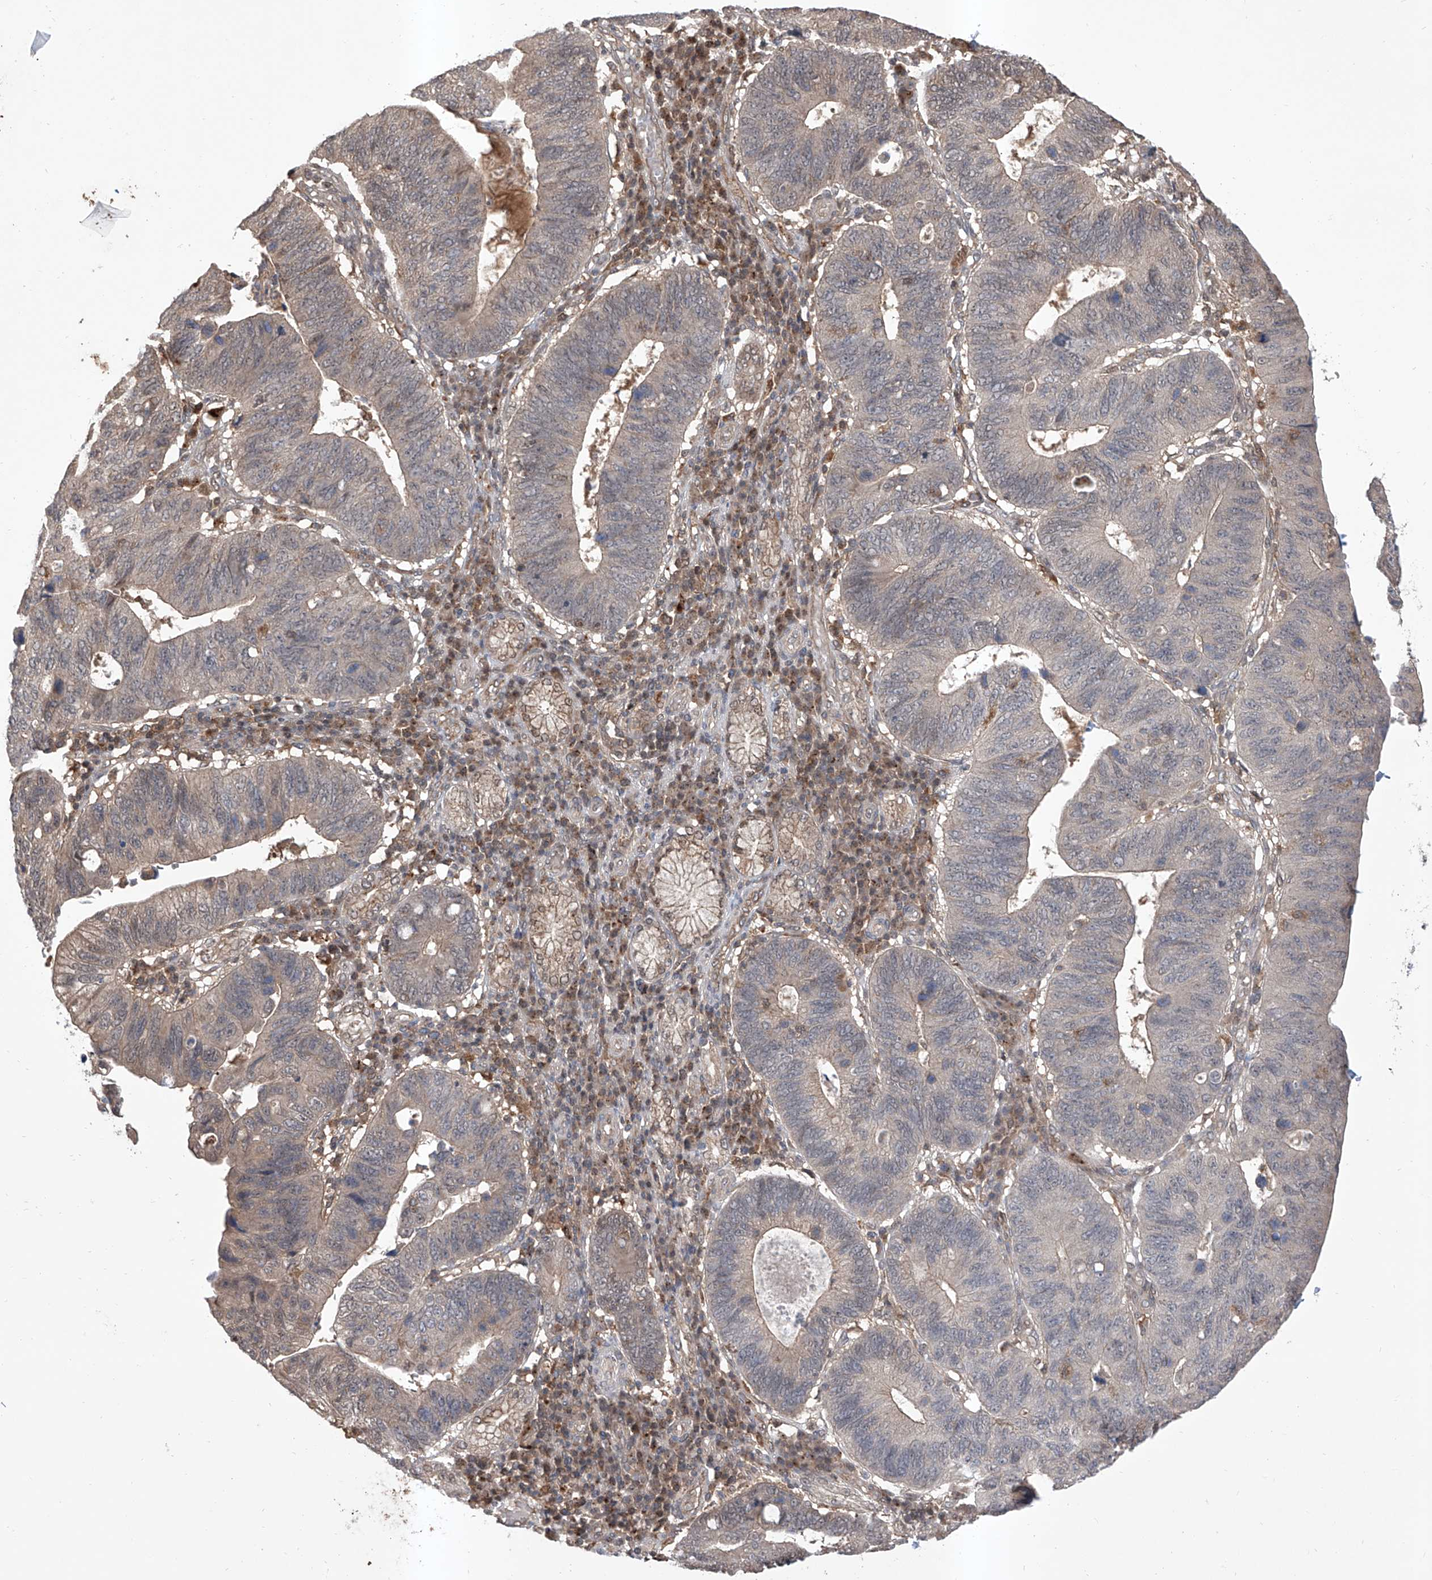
{"staining": {"intensity": "weak", "quantity": "<25%", "location": "cytoplasmic/membranous"}, "tissue": "stomach cancer", "cell_type": "Tumor cells", "image_type": "cancer", "snomed": [{"axis": "morphology", "description": "Adenocarcinoma, NOS"}, {"axis": "topography", "description": "Stomach"}], "caption": "This is an immunohistochemistry micrograph of human stomach cancer (adenocarcinoma). There is no staining in tumor cells.", "gene": "HOXC8", "patient": {"sex": "male", "age": 59}}